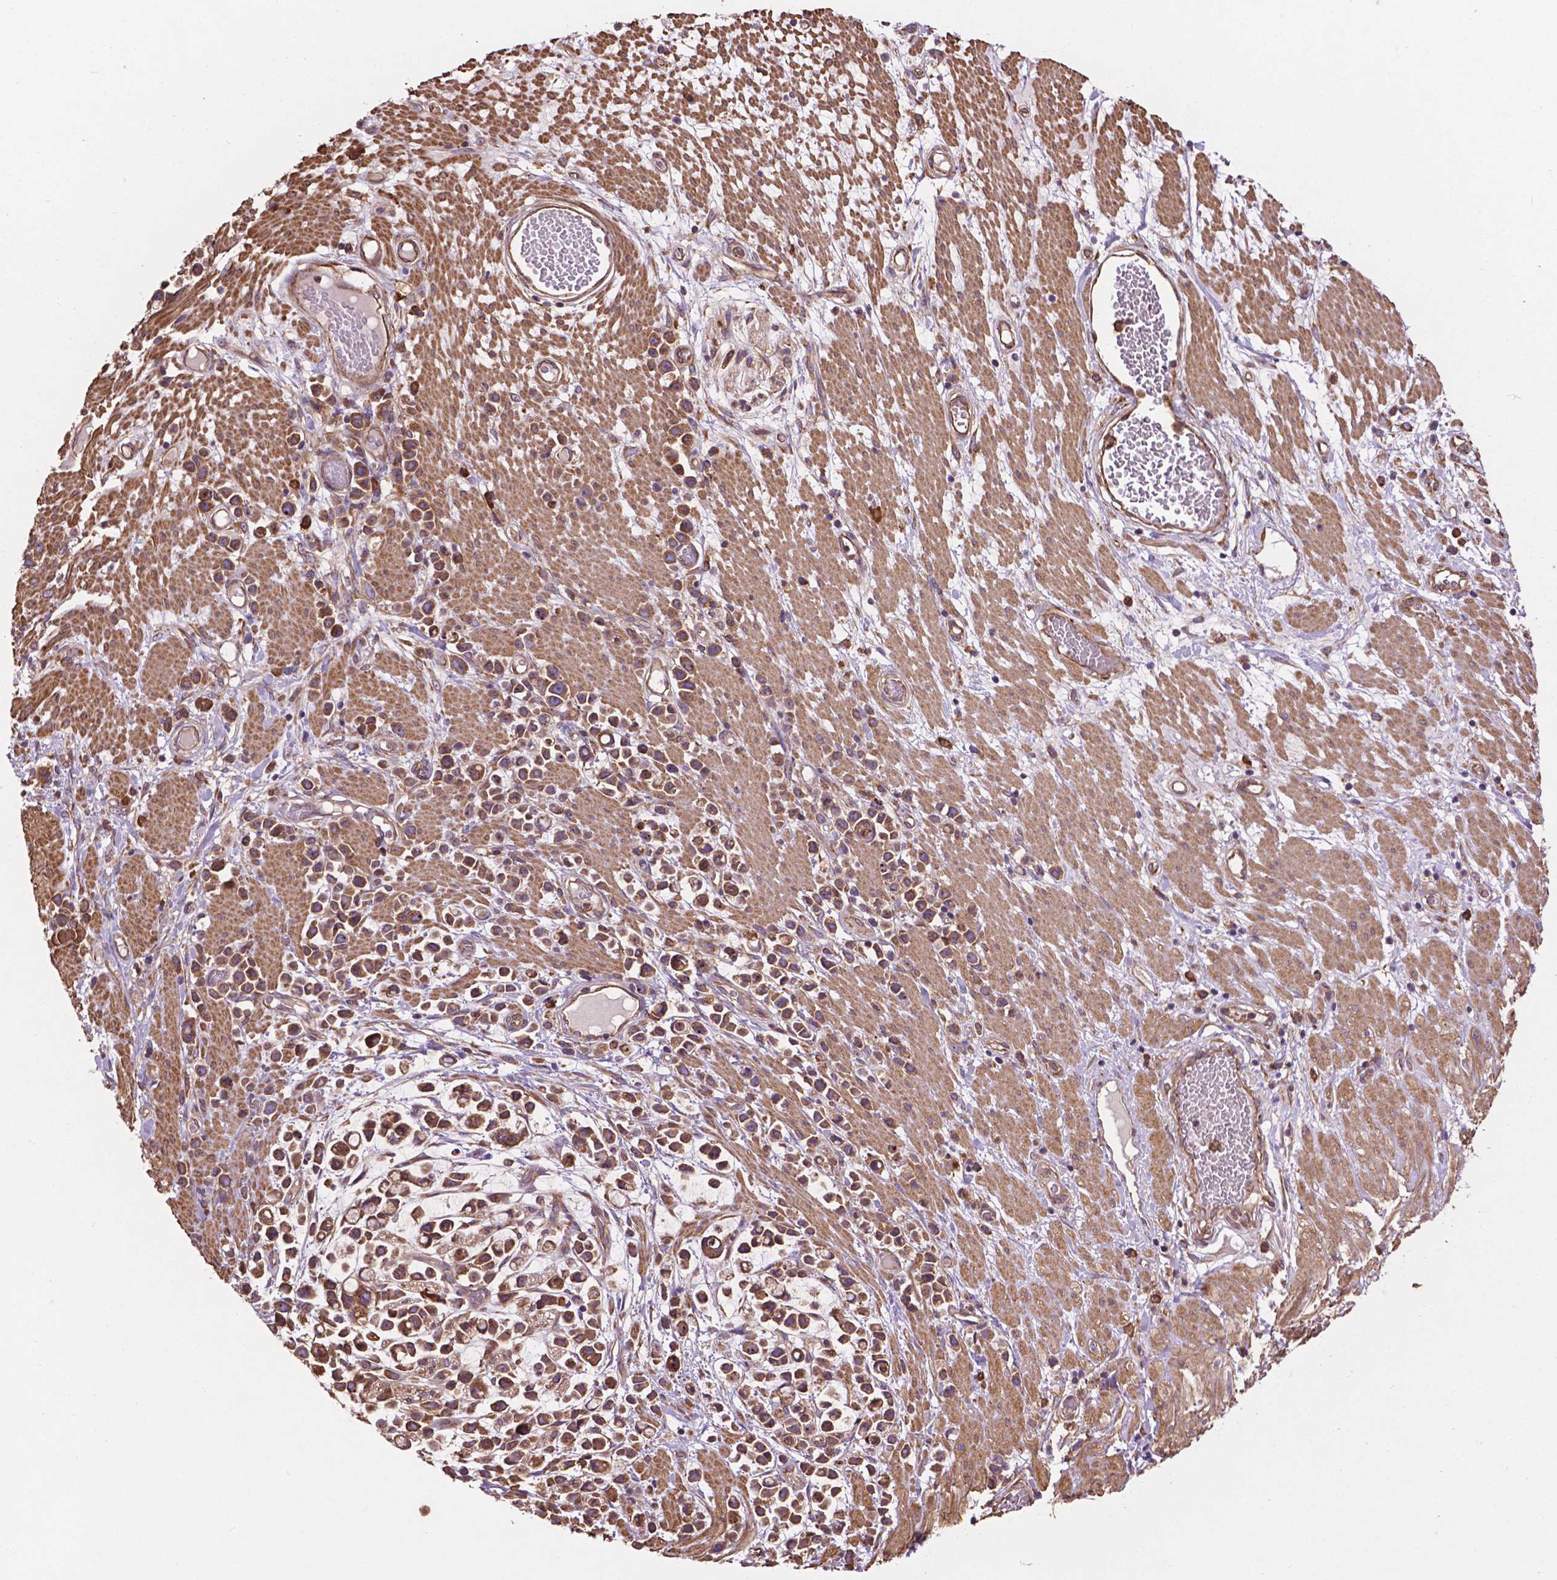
{"staining": {"intensity": "moderate", "quantity": ">75%", "location": "cytoplasmic/membranous"}, "tissue": "stomach cancer", "cell_type": "Tumor cells", "image_type": "cancer", "snomed": [{"axis": "morphology", "description": "Adenocarcinoma, NOS"}, {"axis": "topography", "description": "Stomach"}], "caption": "Immunohistochemistry (IHC) staining of adenocarcinoma (stomach), which demonstrates medium levels of moderate cytoplasmic/membranous expression in about >75% of tumor cells indicating moderate cytoplasmic/membranous protein expression. The staining was performed using DAB (brown) for protein detection and nuclei were counterstained in hematoxylin (blue).", "gene": "CCDC71L", "patient": {"sex": "male", "age": 82}}